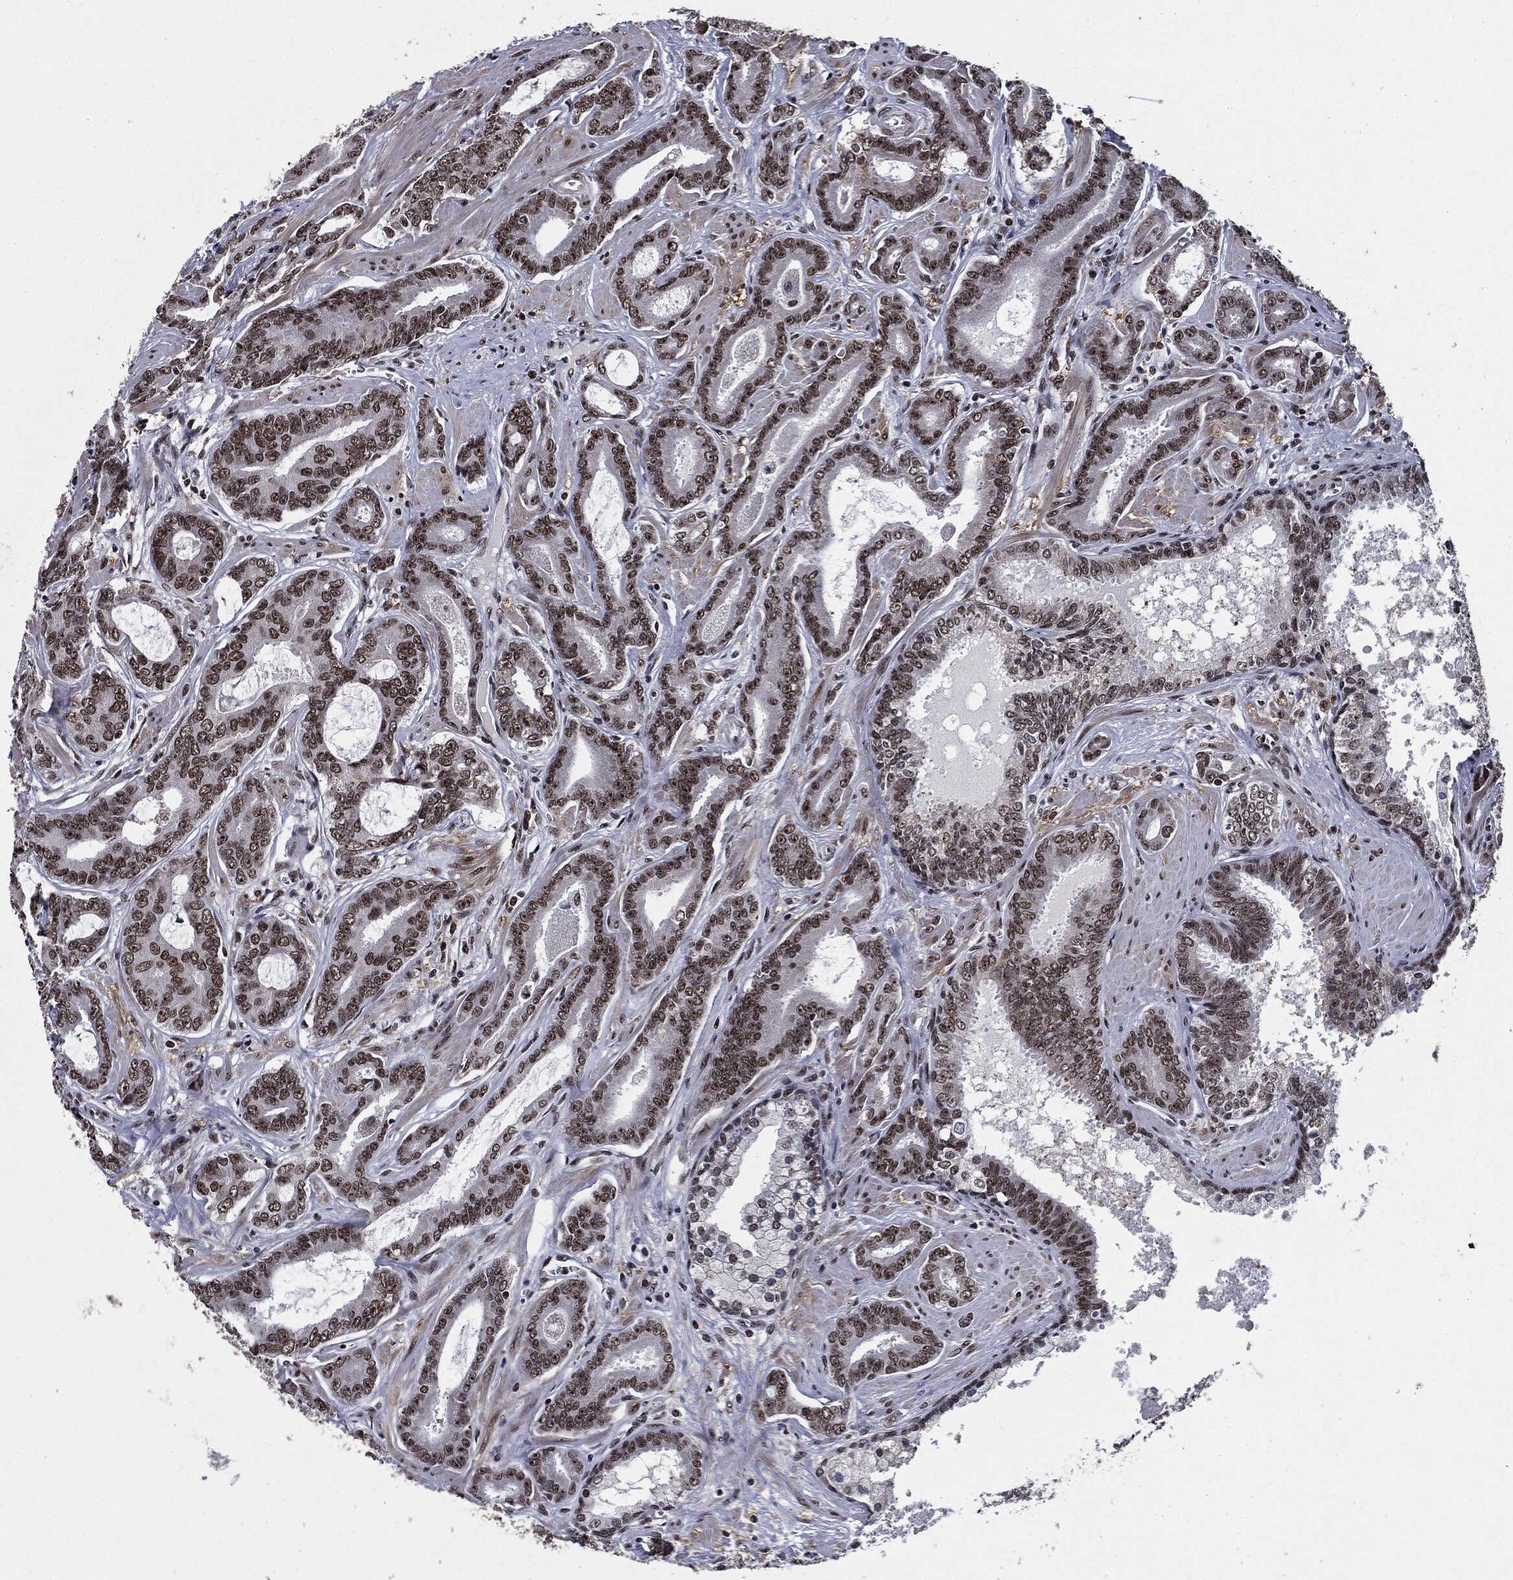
{"staining": {"intensity": "moderate", "quantity": ">75%", "location": "nuclear"}, "tissue": "prostate cancer", "cell_type": "Tumor cells", "image_type": "cancer", "snomed": [{"axis": "morphology", "description": "Adenocarcinoma, NOS"}, {"axis": "topography", "description": "Prostate"}], "caption": "Protein staining of prostate cancer (adenocarcinoma) tissue displays moderate nuclear expression in approximately >75% of tumor cells.", "gene": "ZFP91", "patient": {"sex": "male", "age": 55}}